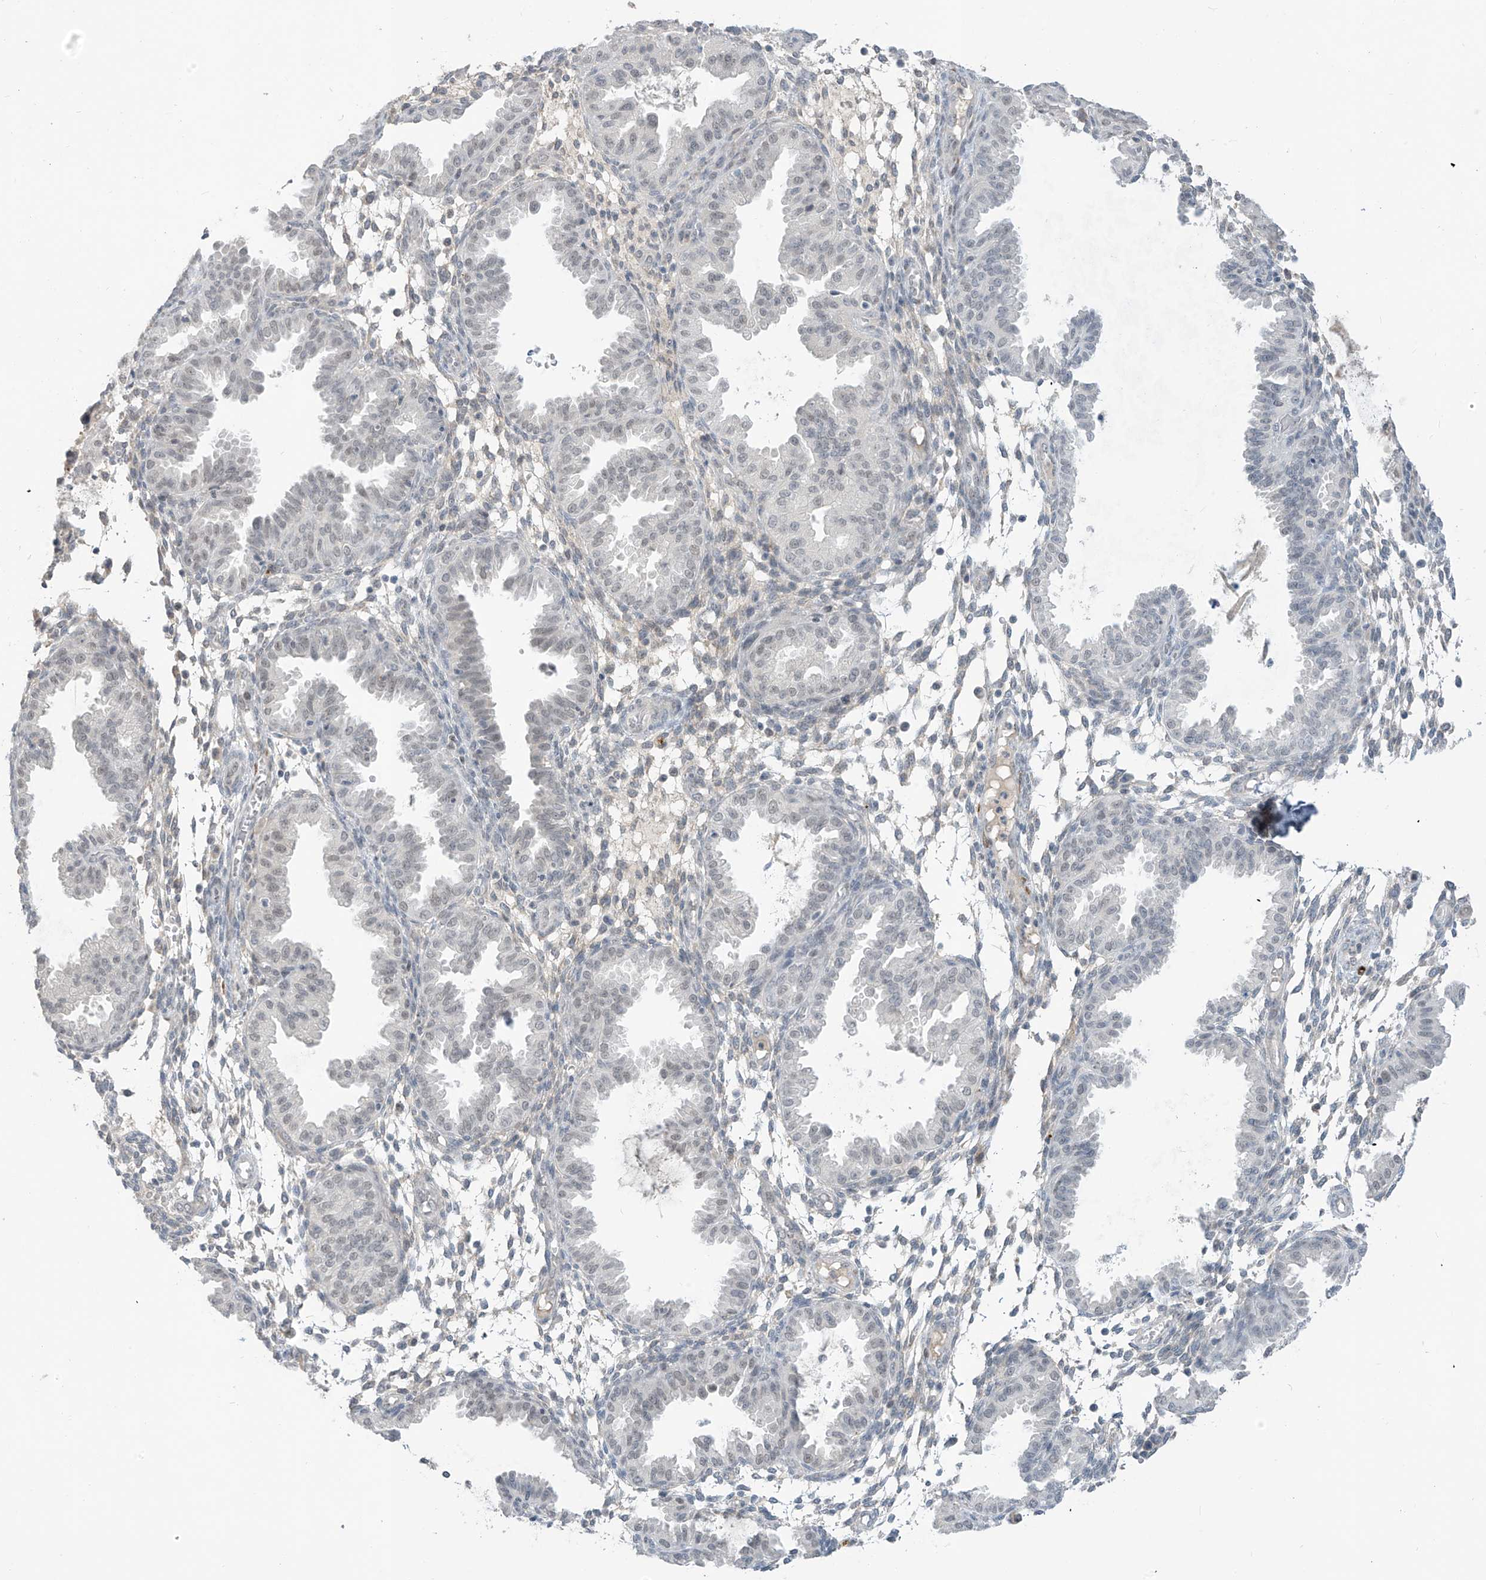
{"staining": {"intensity": "negative", "quantity": "none", "location": "none"}, "tissue": "endometrium", "cell_type": "Cells in endometrial stroma", "image_type": "normal", "snomed": [{"axis": "morphology", "description": "Normal tissue, NOS"}, {"axis": "topography", "description": "Endometrium"}], "caption": "Human endometrium stained for a protein using immunohistochemistry reveals no positivity in cells in endometrial stroma.", "gene": "METAP1D", "patient": {"sex": "female", "age": 33}}